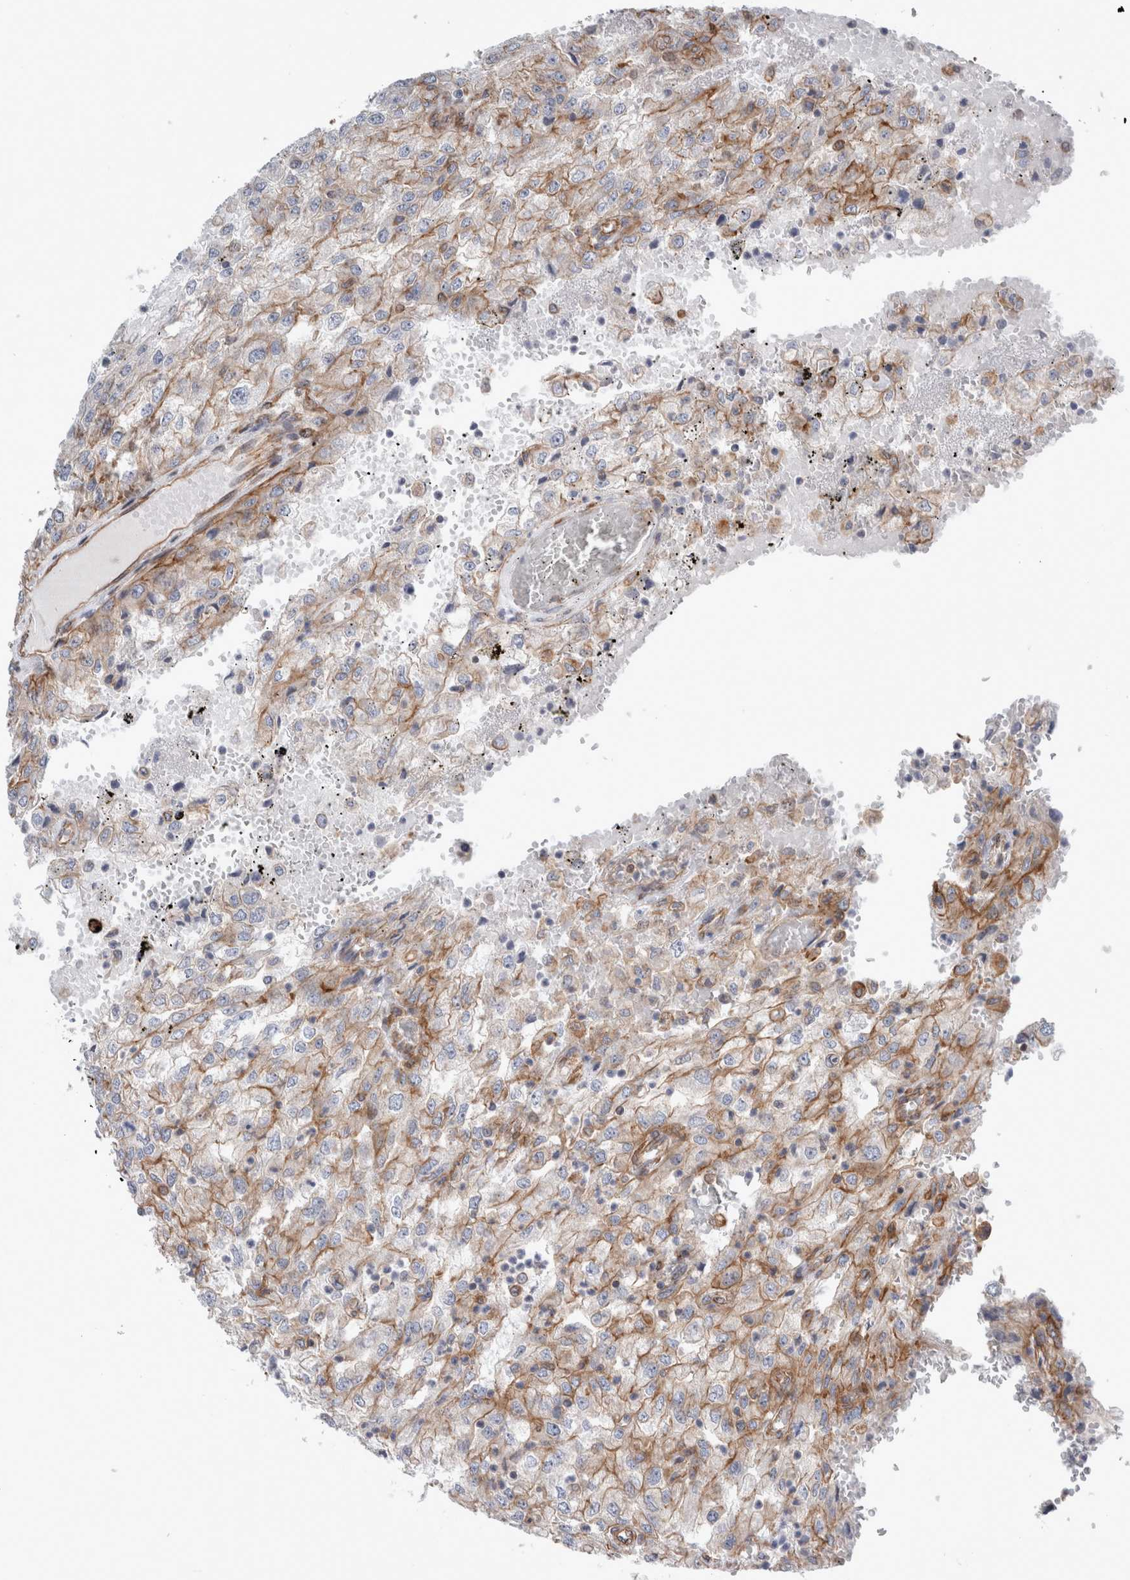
{"staining": {"intensity": "moderate", "quantity": ">75%", "location": "cytoplasmic/membranous"}, "tissue": "renal cancer", "cell_type": "Tumor cells", "image_type": "cancer", "snomed": [{"axis": "morphology", "description": "Adenocarcinoma, NOS"}, {"axis": "topography", "description": "Kidney"}], "caption": "A high-resolution image shows immunohistochemistry staining of renal cancer (adenocarcinoma), which displays moderate cytoplasmic/membranous expression in about >75% of tumor cells.", "gene": "PLEC", "patient": {"sex": "female", "age": 54}}